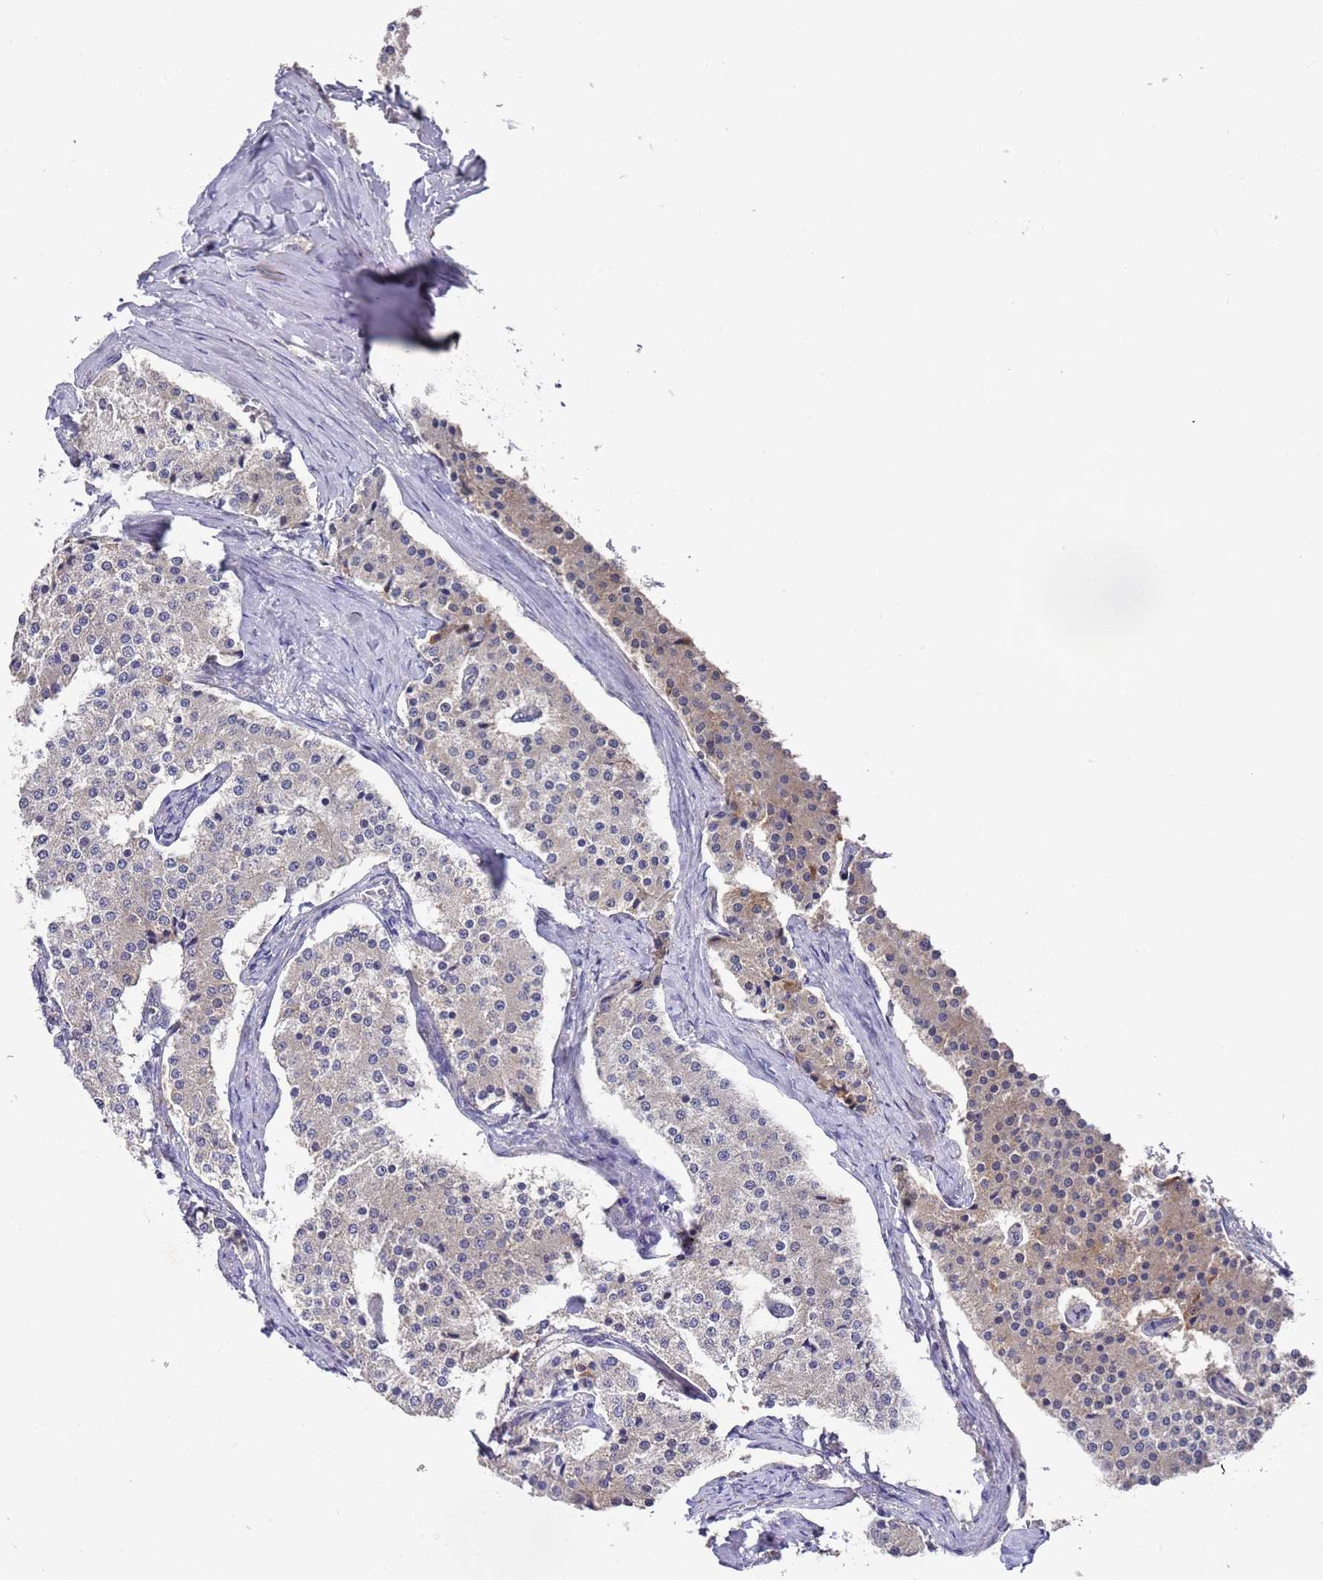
{"staining": {"intensity": "weak", "quantity": "<25%", "location": "cytoplasmic/membranous,nuclear"}, "tissue": "carcinoid", "cell_type": "Tumor cells", "image_type": "cancer", "snomed": [{"axis": "morphology", "description": "Carcinoid, malignant, NOS"}, {"axis": "topography", "description": "Colon"}], "caption": "The IHC image has no significant staining in tumor cells of carcinoid (malignant) tissue.", "gene": "COPS6", "patient": {"sex": "female", "age": 52}}